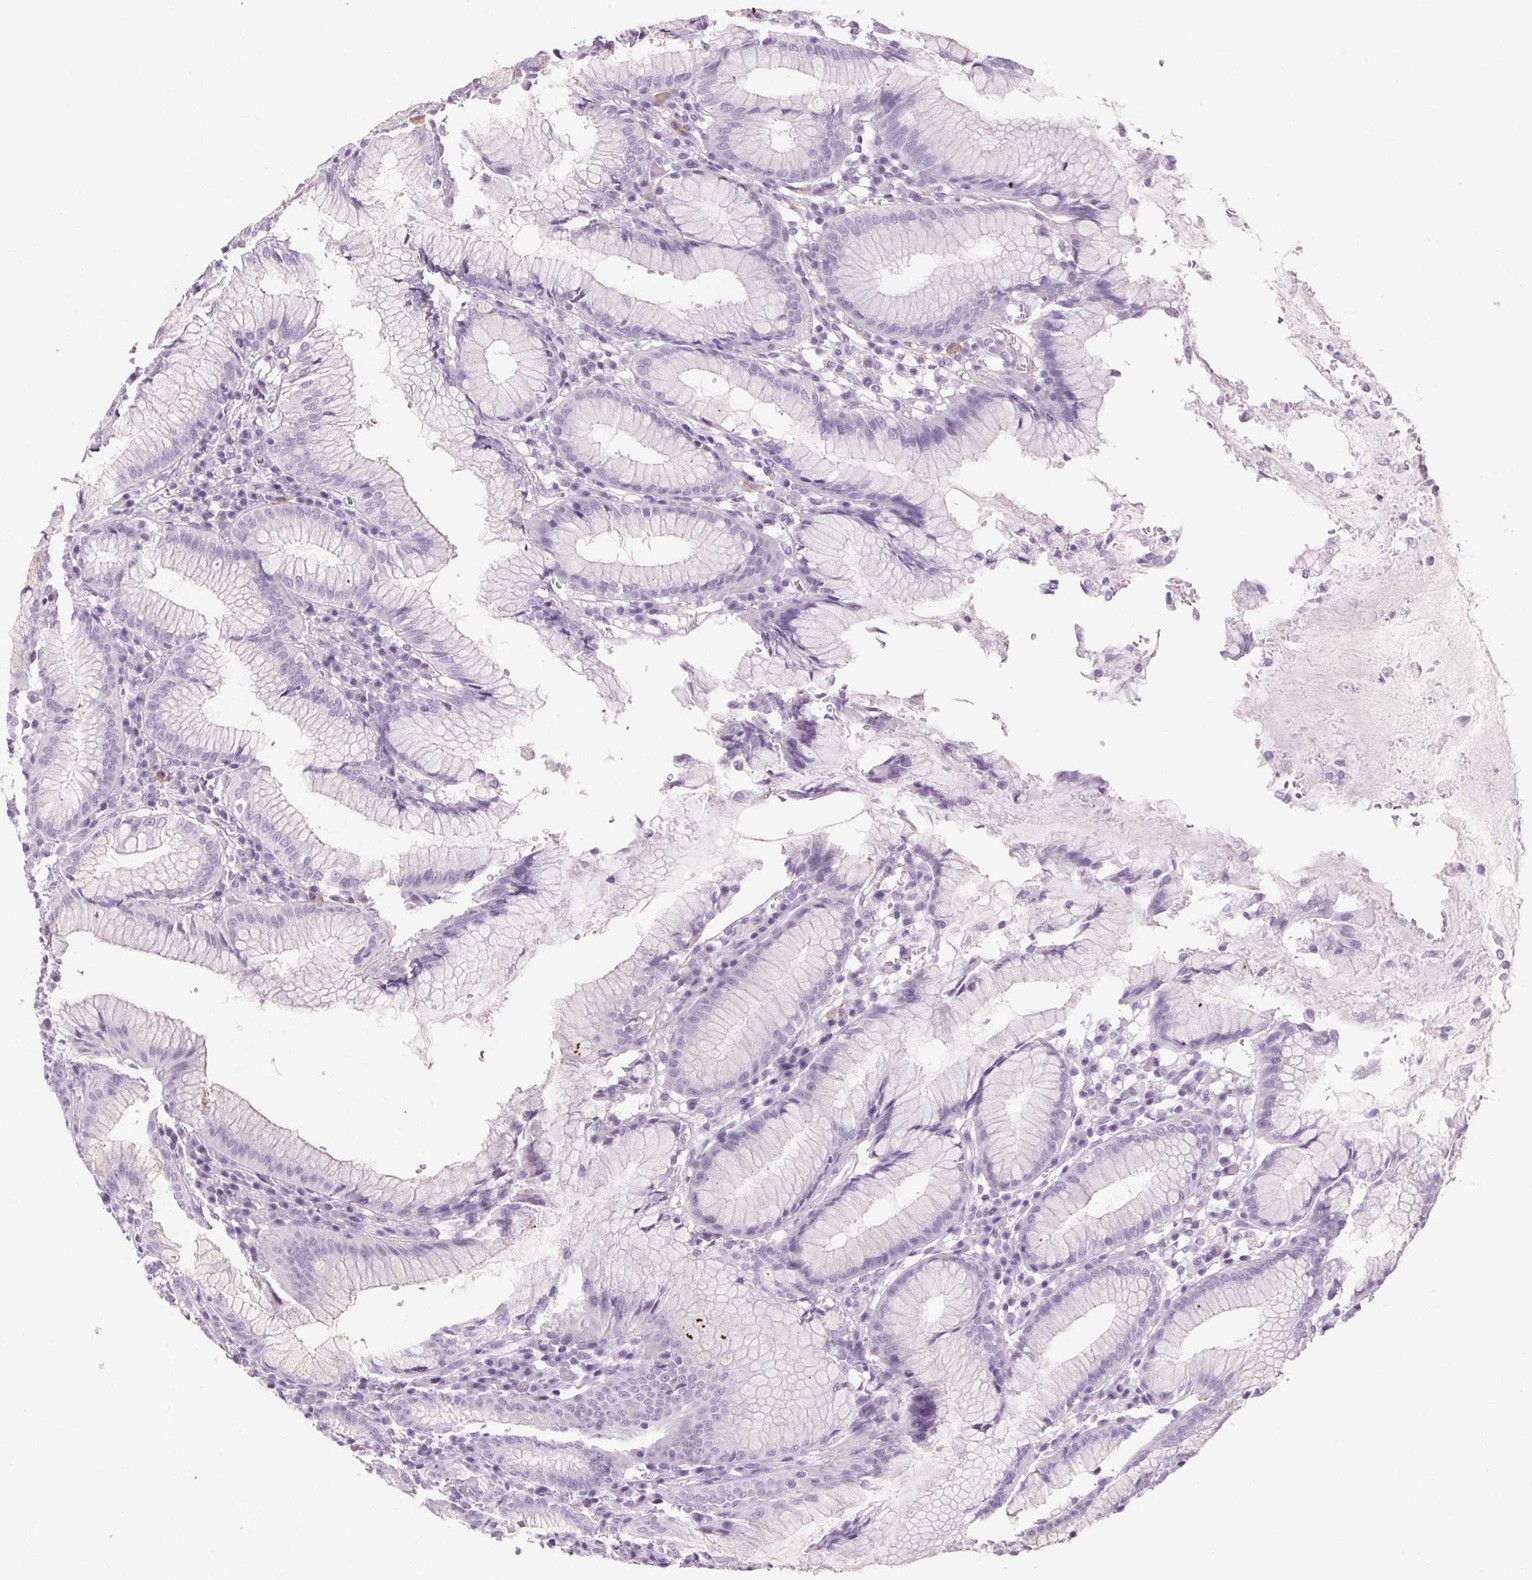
{"staining": {"intensity": "negative", "quantity": "none", "location": "none"}, "tissue": "stomach", "cell_type": "Glandular cells", "image_type": "normal", "snomed": [{"axis": "morphology", "description": "Normal tissue, NOS"}, {"axis": "topography", "description": "Stomach"}], "caption": "High magnification brightfield microscopy of benign stomach stained with DAB (3,3'-diaminobenzidine) (brown) and counterstained with hematoxylin (blue): glandular cells show no significant staining. (Brightfield microscopy of DAB immunohistochemistry (IHC) at high magnification).", "gene": "LRP2", "patient": {"sex": "male", "age": 55}}